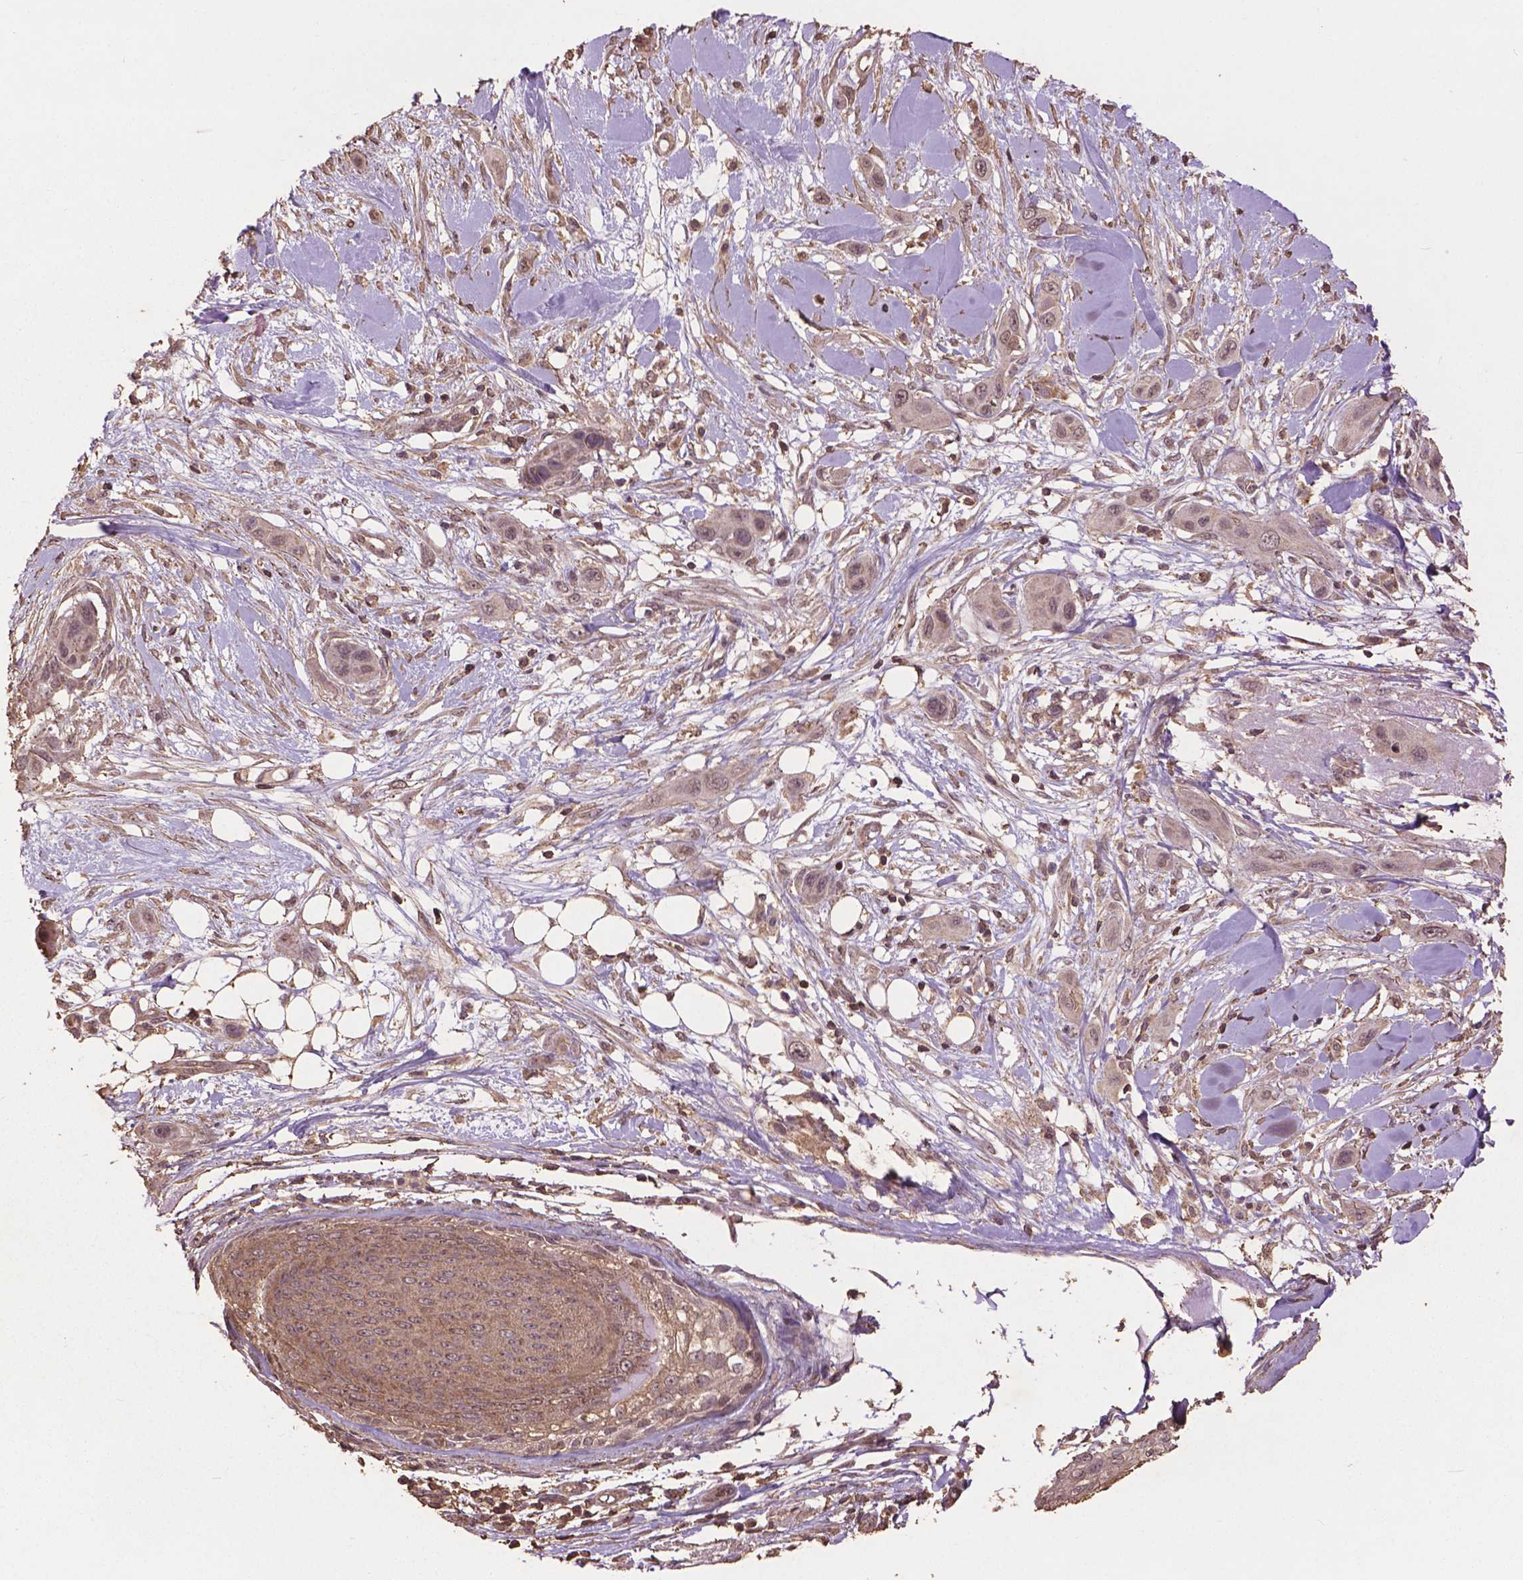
{"staining": {"intensity": "negative", "quantity": "none", "location": "none"}, "tissue": "skin cancer", "cell_type": "Tumor cells", "image_type": "cancer", "snomed": [{"axis": "morphology", "description": "Squamous cell carcinoma, NOS"}, {"axis": "topography", "description": "Skin"}], "caption": "Tumor cells show no significant protein expression in skin cancer (squamous cell carcinoma).", "gene": "BABAM1", "patient": {"sex": "male", "age": 79}}